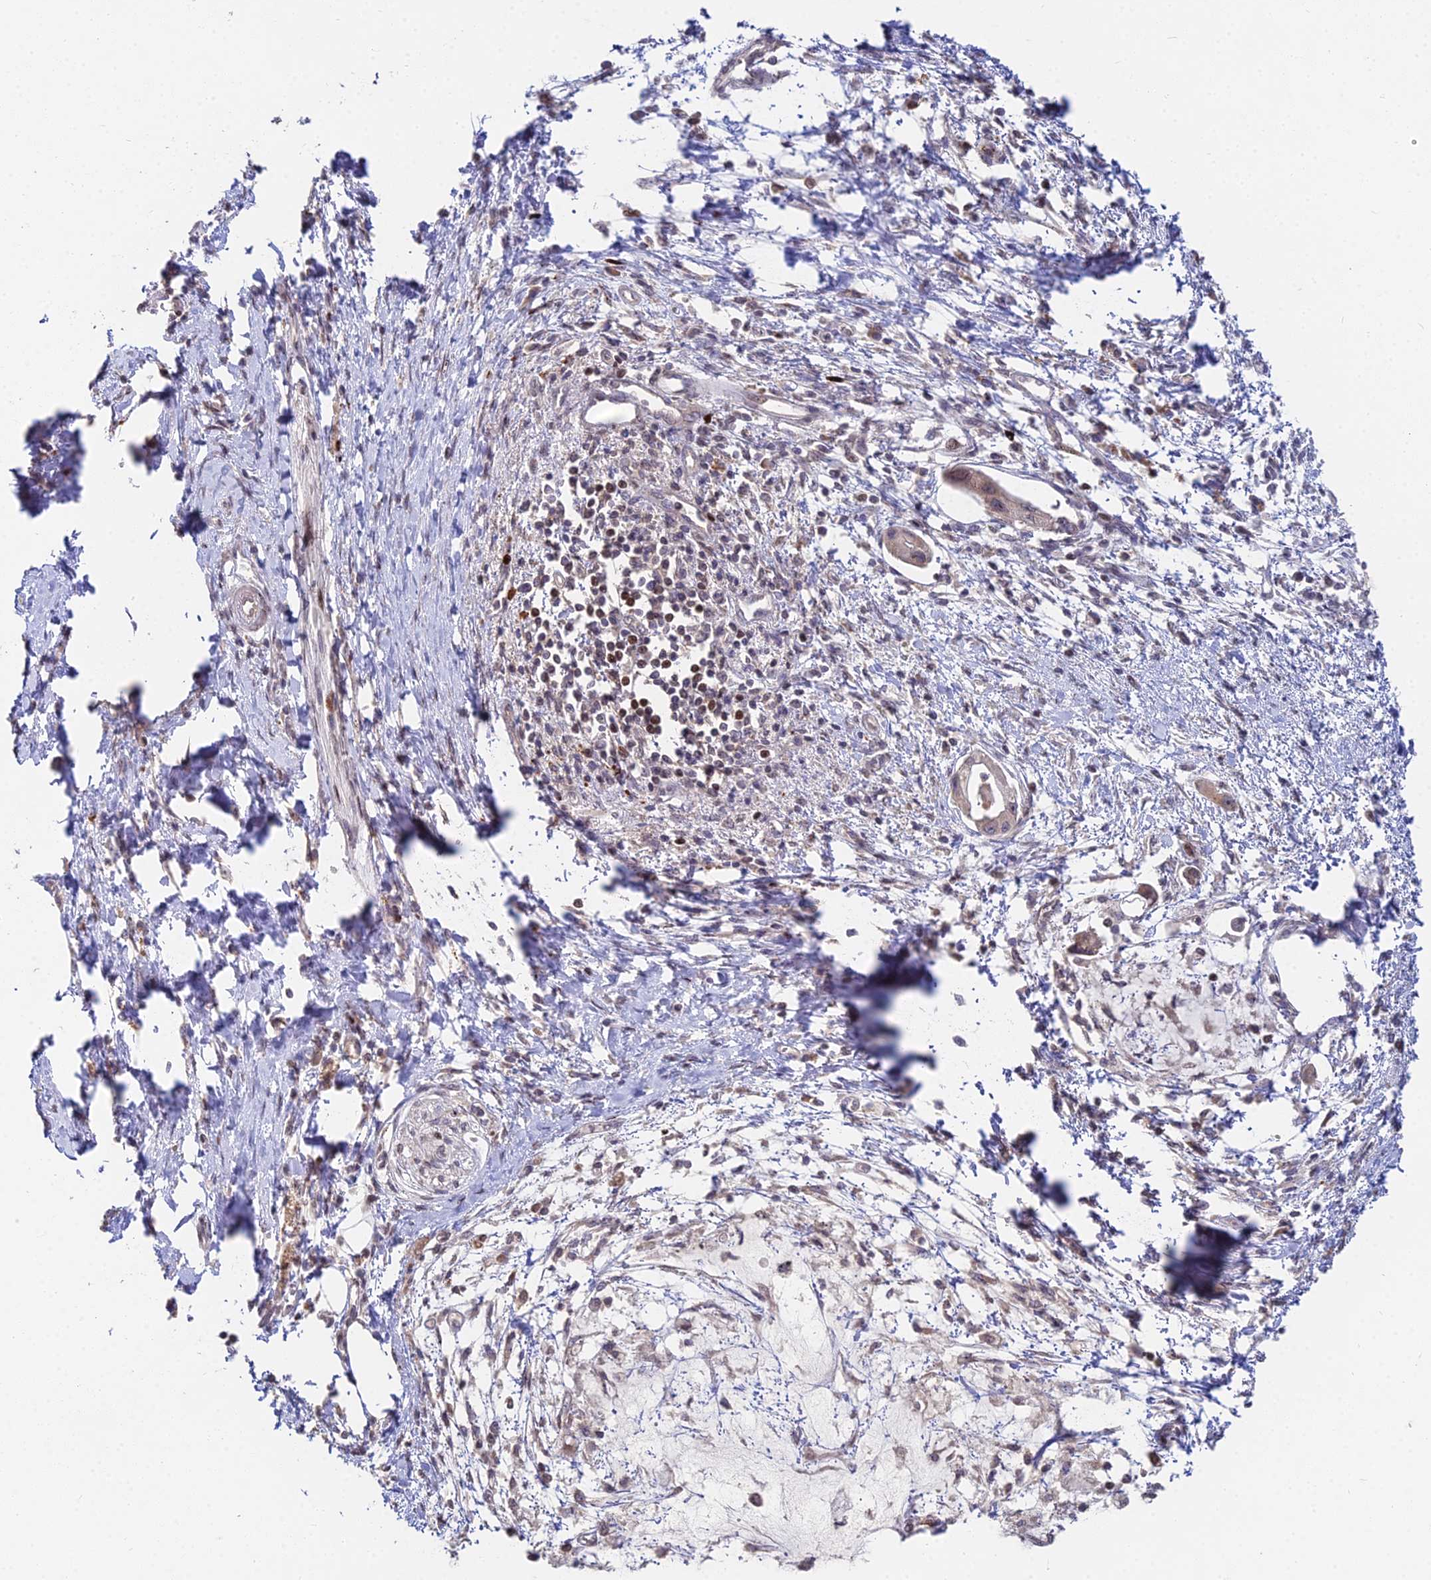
{"staining": {"intensity": "negative", "quantity": "none", "location": "none"}, "tissue": "pancreatic cancer", "cell_type": "Tumor cells", "image_type": "cancer", "snomed": [{"axis": "morphology", "description": "Adenocarcinoma, NOS"}, {"axis": "topography", "description": "Pancreas"}], "caption": "DAB (3,3'-diaminobenzidine) immunohistochemical staining of pancreatic cancer (adenocarcinoma) shows no significant staining in tumor cells.", "gene": "RBMS2", "patient": {"sex": "male", "age": 48}}